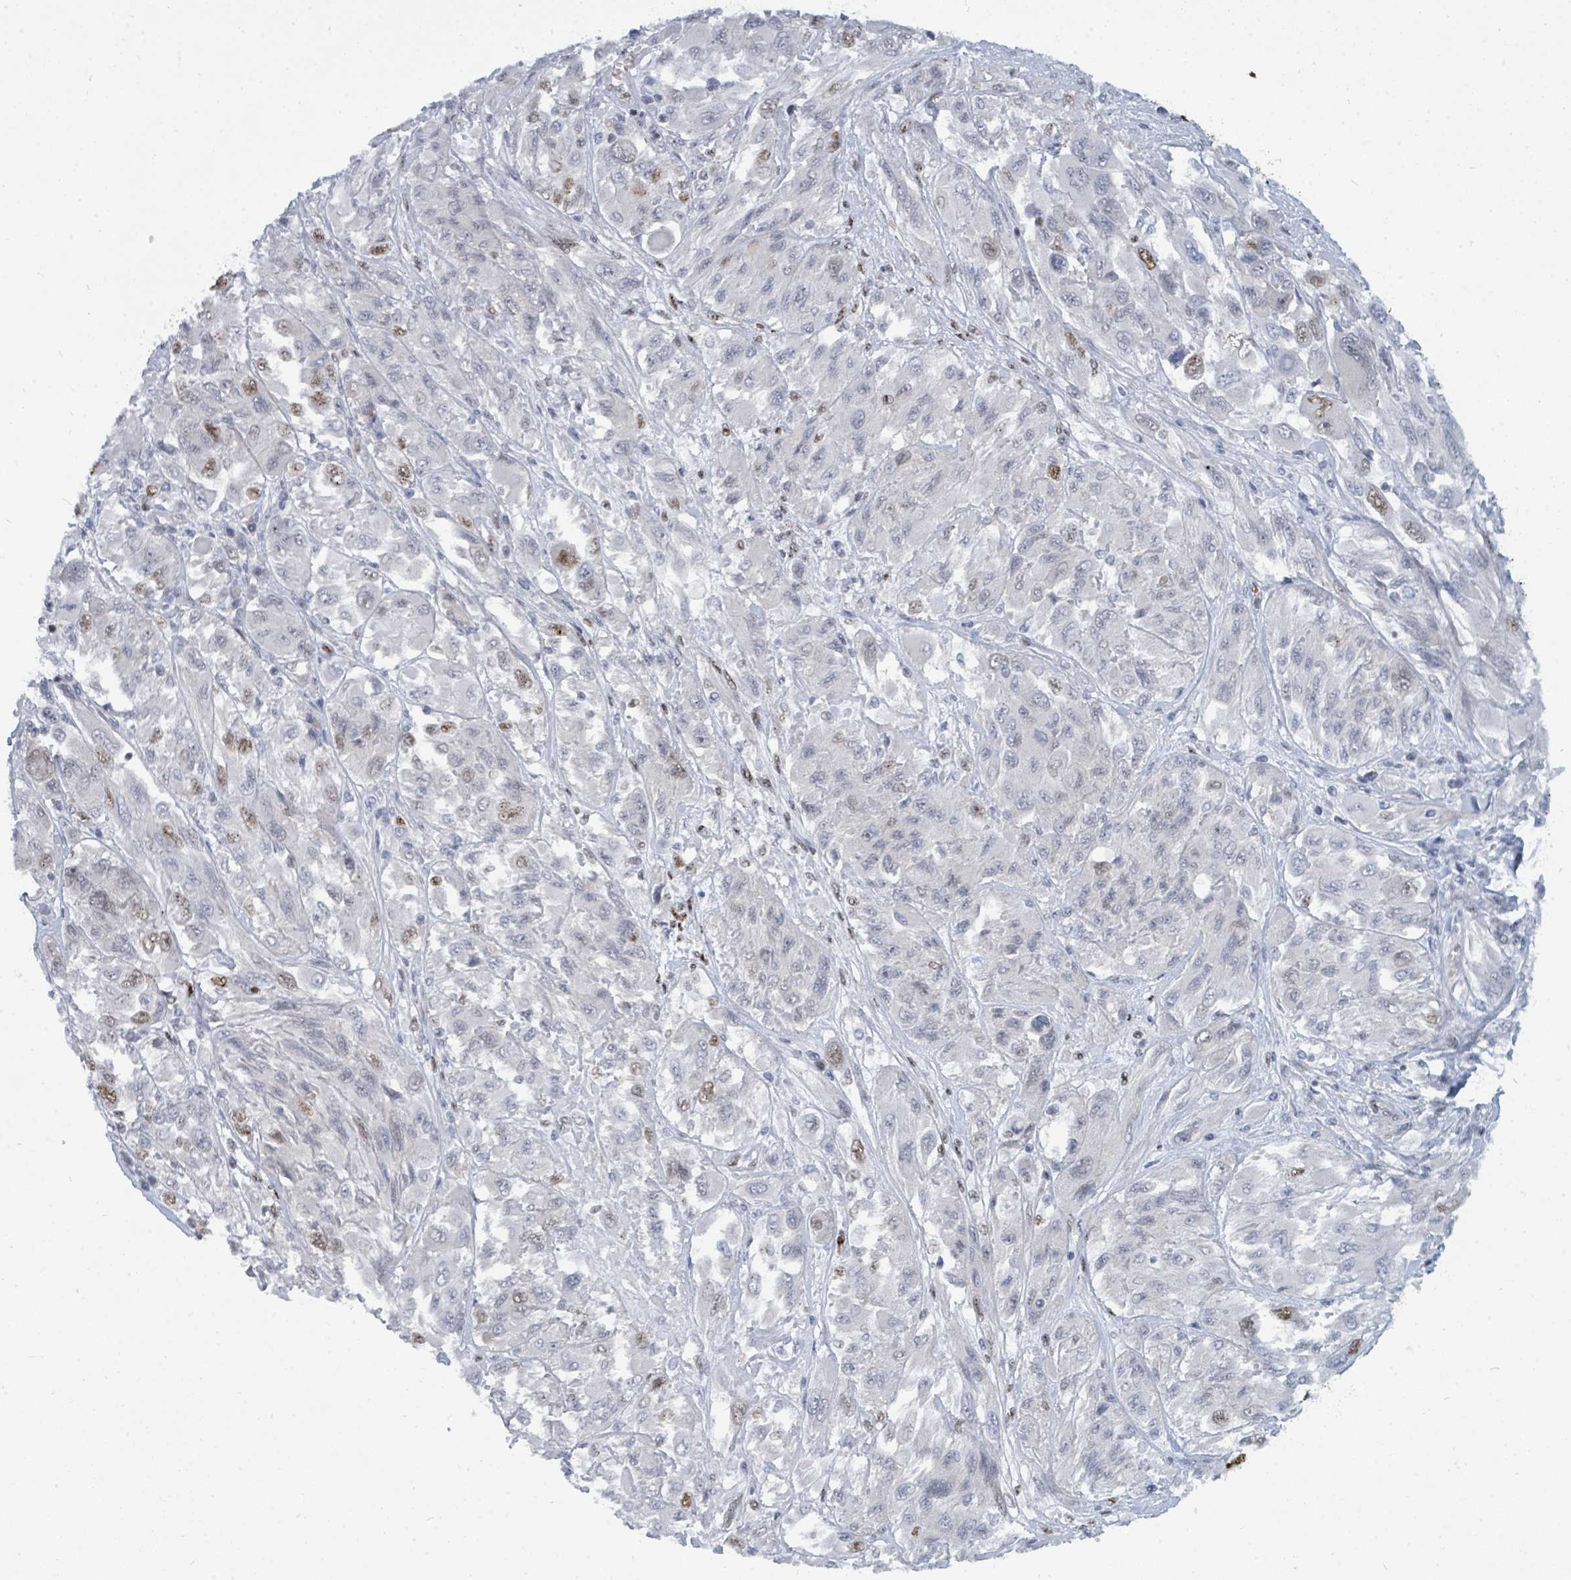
{"staining": {"intensity": "moderate", "quantity": "<25%", "location": "nuclear"}, "tissue": "melanoma", "cell_type": "Tumor cells", "image_type": "cancer", "snomed": [{"axis": "morphology", "description": "Malignant melanoma, NOS"}, {"axis": "topography", "description": "Skin"}], "caption": "Immunohistochemistry (IHC) staining of malignant melanoma, which displays low levels of moderate nuclear expression in approximately <25% of tumor cells indicating moderate nuclear protein staining. The staining was performed using DAB (3,3'-diaminobenzidine) (brown) for protein detection and nuclei were counterstained in hematoxylin (blue).", "gene": "SUMO4", "patient": {"sex": "female", "age": 91}}